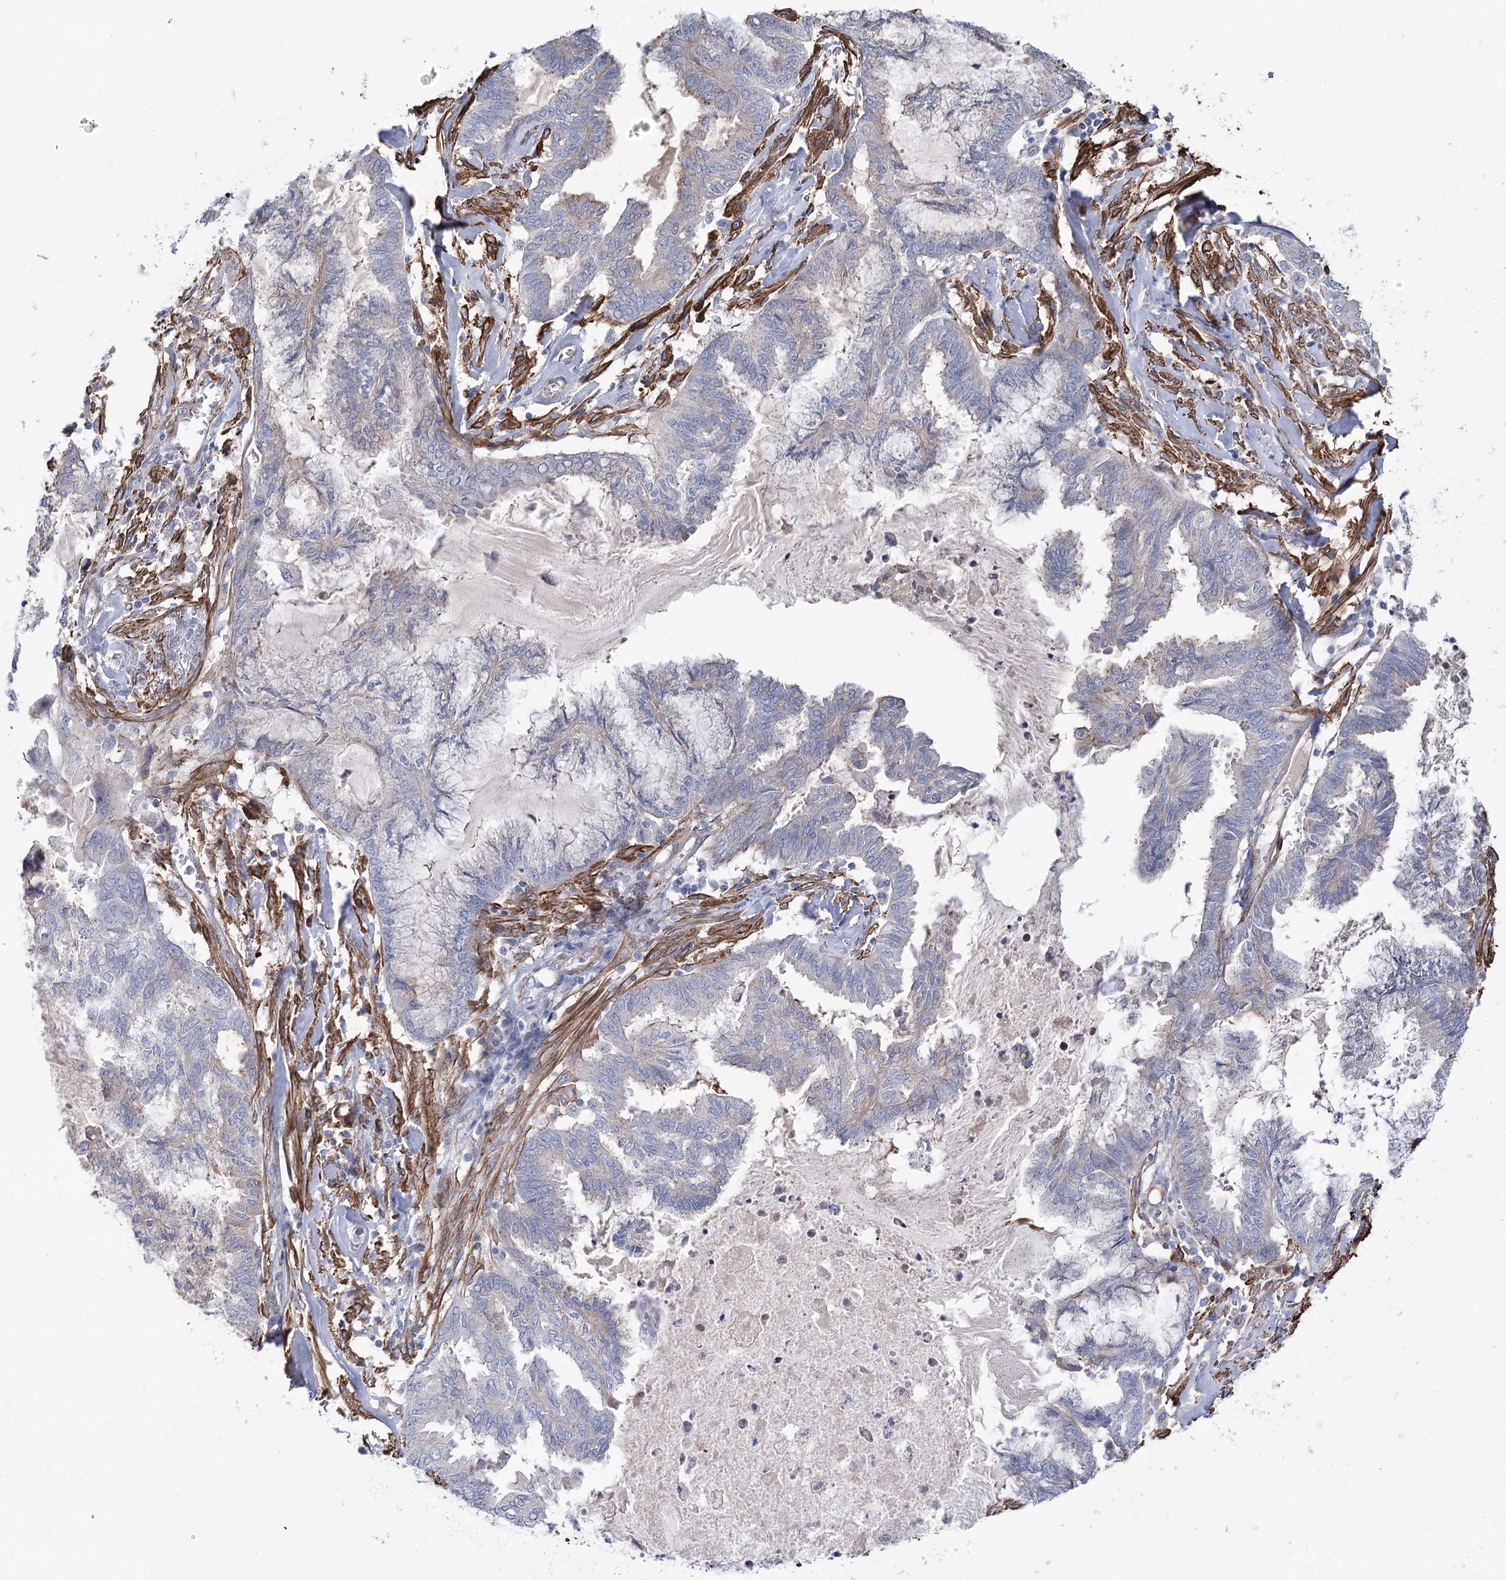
{"staining": {"intensity": "negative", "quantity": "none", "location": "none"}, "tissue": "endometrial cancer", "cell_type": "Tumor cells", "image_type": "cancer", "snomed": [{"axis": "morphology", "description": "Adenocarcinoma, NOS"}, {"axis": "topography", "description": "Endometrium"}], "caption": "A high-resolution histopathology image shows immunohistochemistry (IHC) staining of endometrial cancer, which shows no significant expression in tumor cells.", "gene": "WASHC3", "patient": {"sex": "female", "age": 86}}